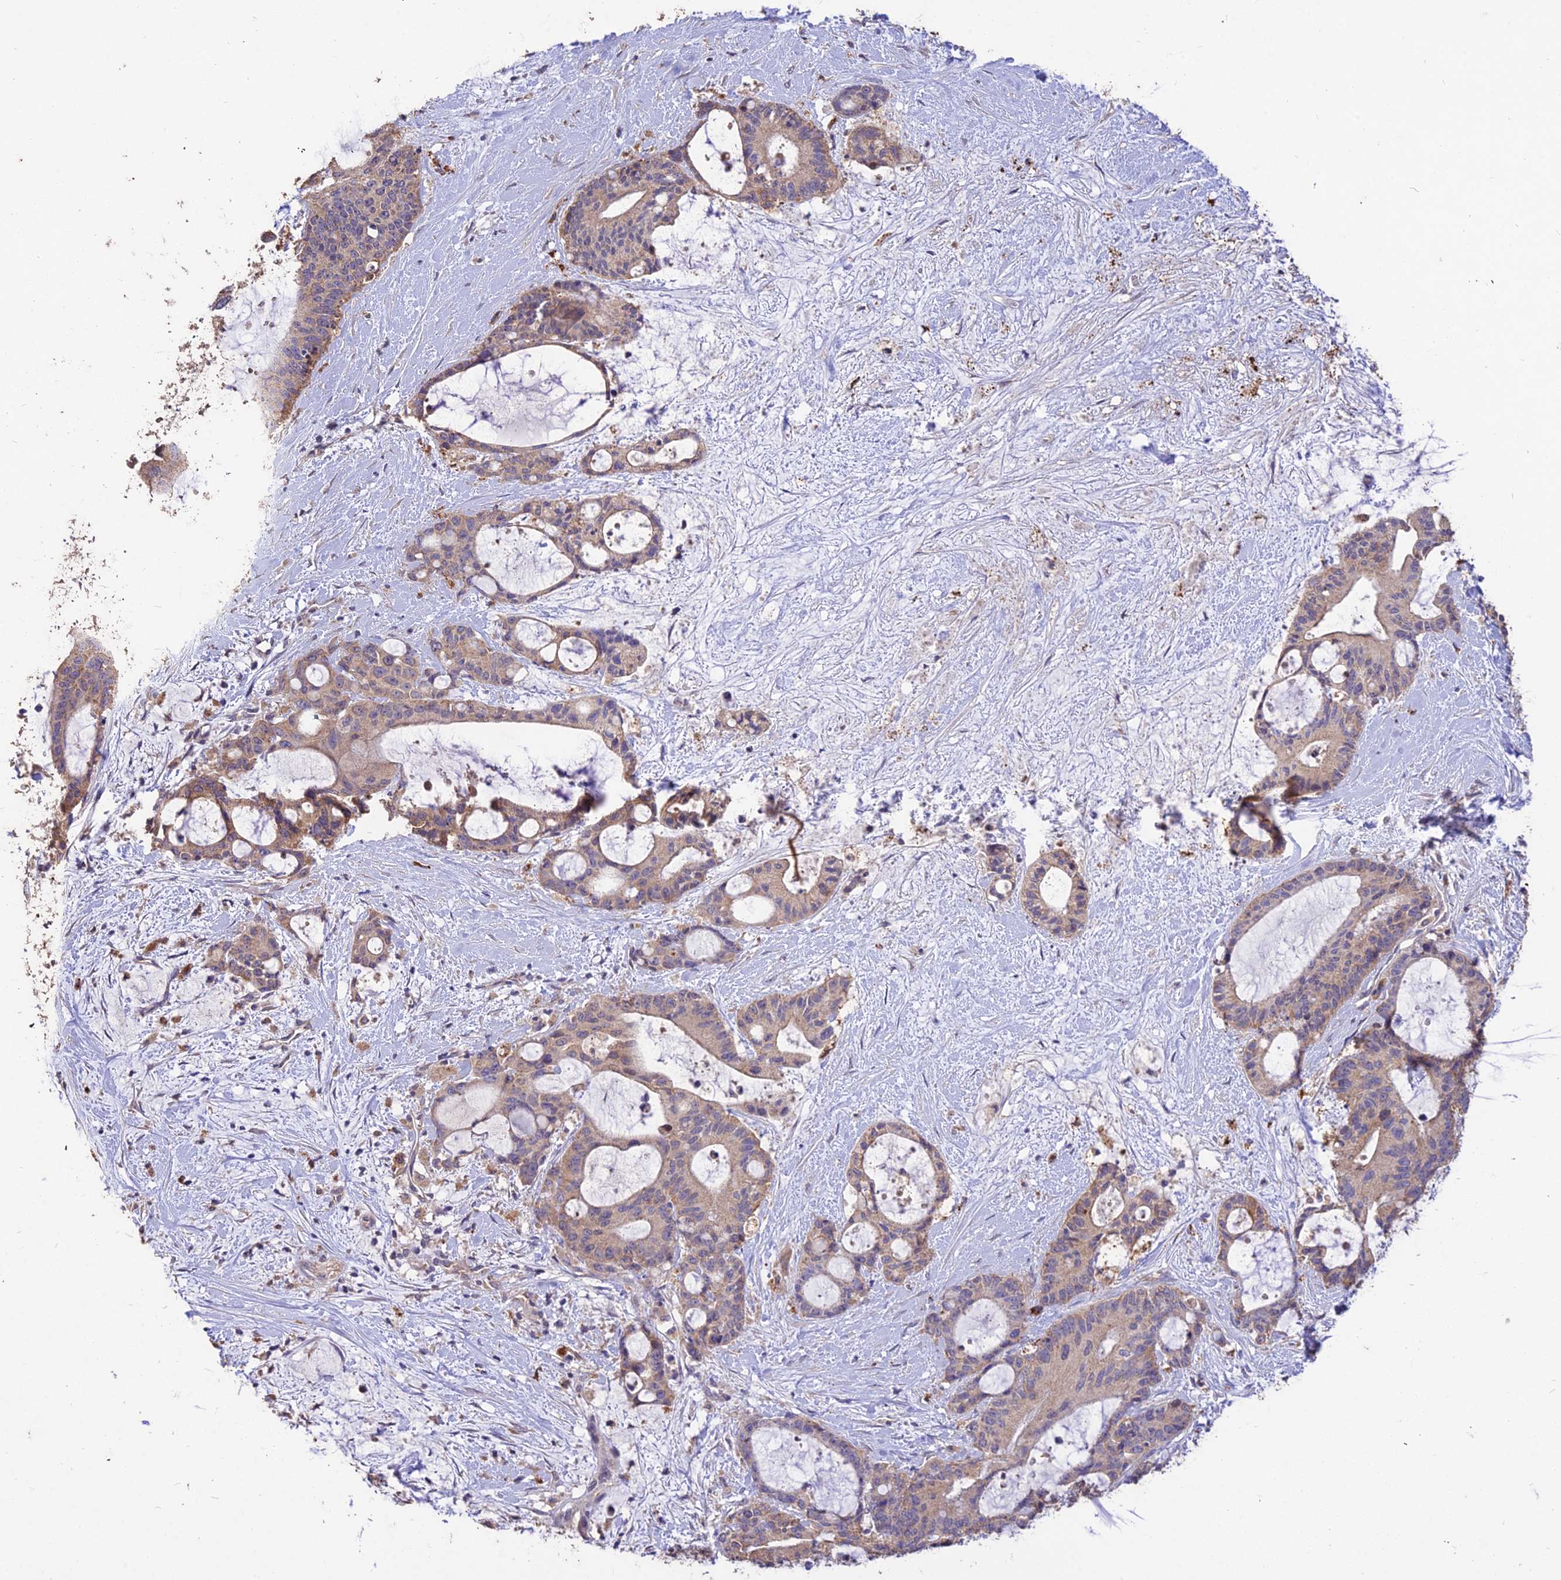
{"staining": {"intensity": "weak", "quantity": "25%-75%", "location": "cytoplasmic/membranous"}, "tissue": "liver cancer", "cell_type": "Tumor cells", "image_type": "cancer", "snomed": [{"axis": "morphology", "description": "Normal tissue, NOS"}, {"axis": "morphology", "description": "Cholangiocarcinoma"}, {"axis": "topography", "description": "Liver"}, {"axis": "topography", "description": "Peripheral nerve tissue"}], "caption": "Protein analysis of cholangiocarcinoma (liver) tissue demonstrates weak cytoplasmic/membranous staining in about 25%-75% of tumor cells. Nuclei are stained in blue.", "gene": "SDHD", "patient": {"sex": "female", "age": 73}}